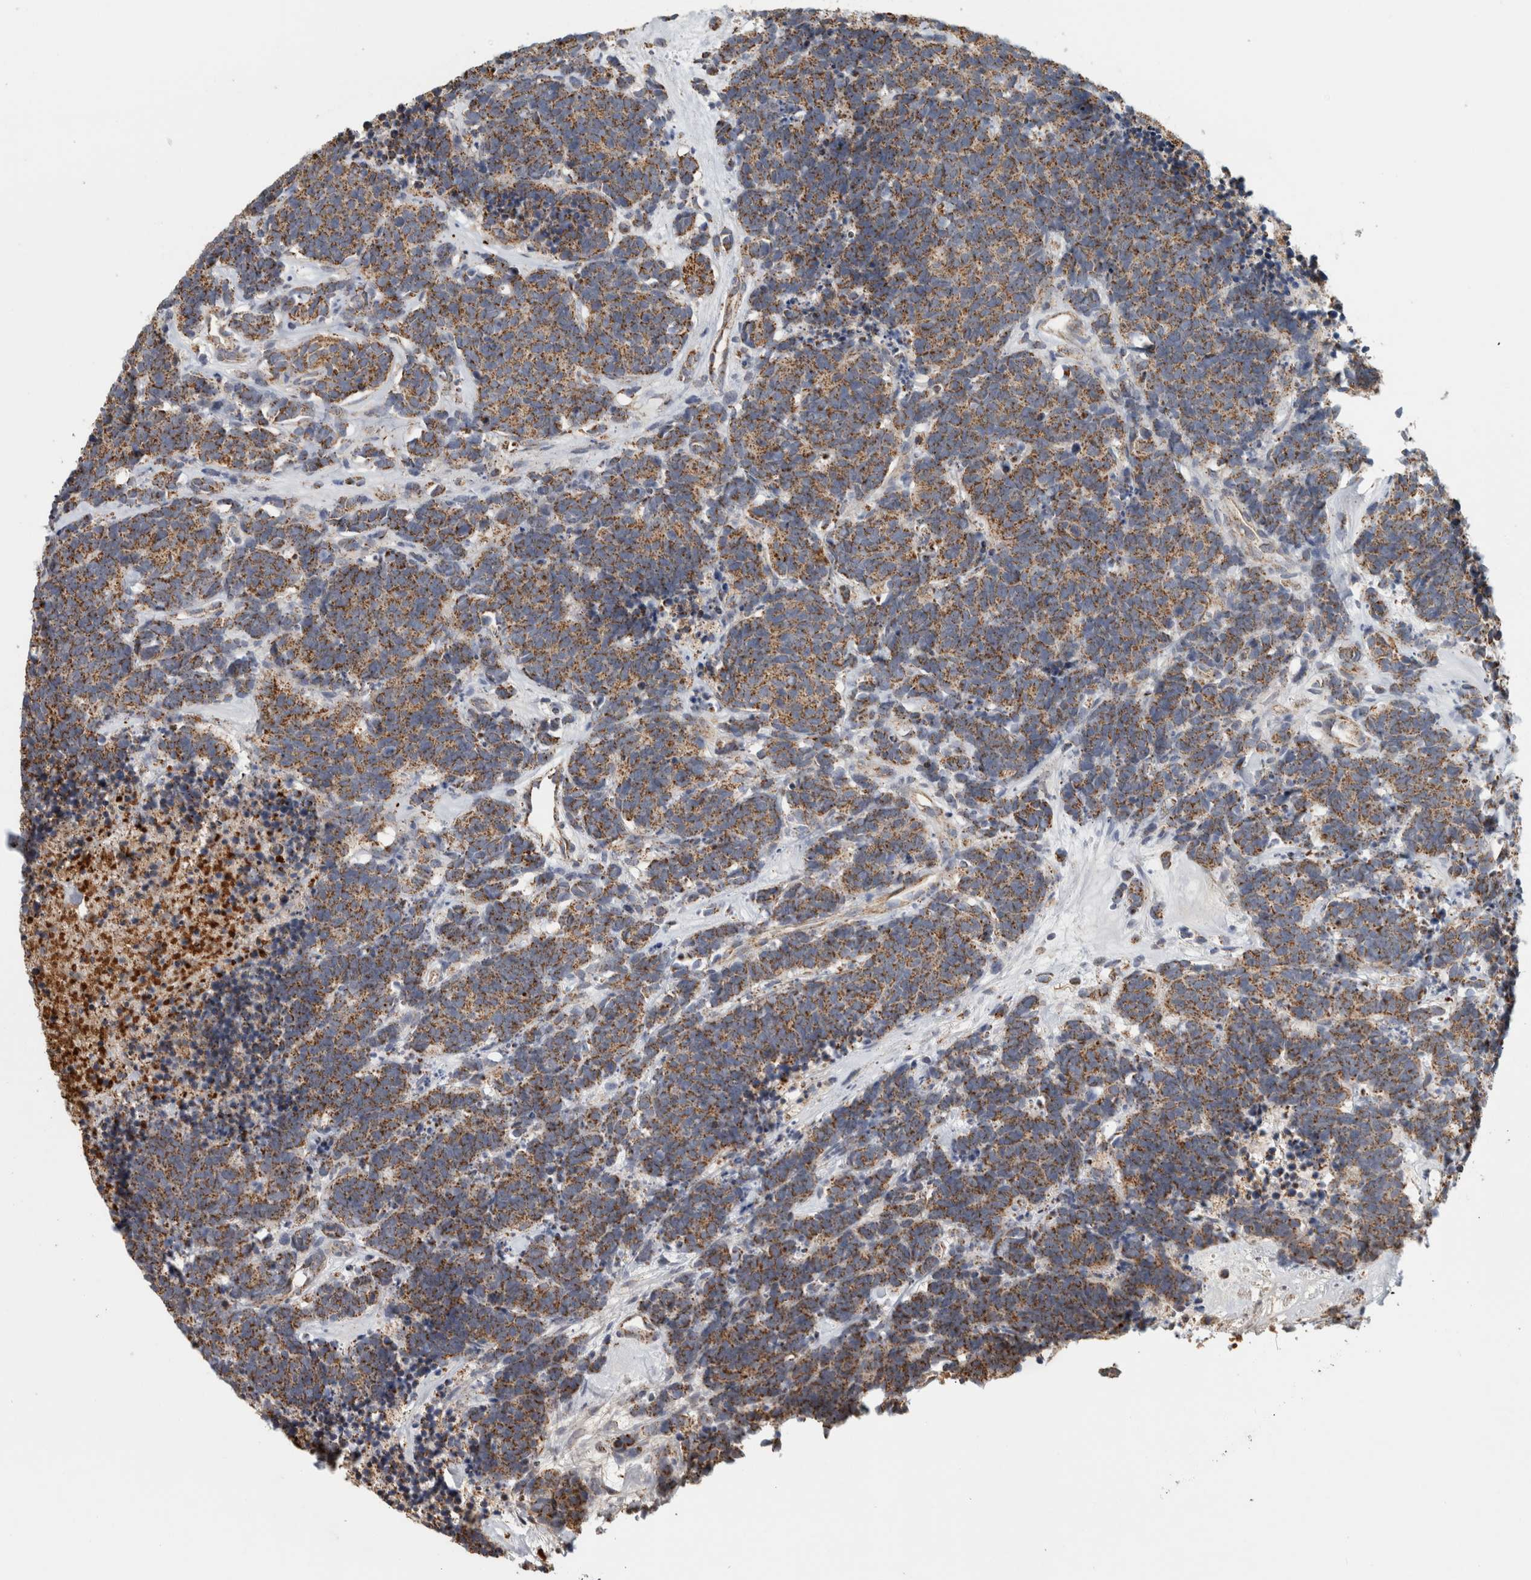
{"staining": {"intensity": "moderate", "quantity": ">75%", "location": "cytoplasmic/membranous"}, "tissue": "carcinoid", "cell_type": "Tumor cells", "image_type": "cancer", "snomed": [{"axis": "morphology", "description": "Carcinoma, NOS"}, {"axis": "morphology", "description": "Carcinoid, malignant, NOS"}, {"axis": "topography", "description": "Urinary bladder"}], "caption": "Carcinoid stained for a protein (brown) displays moderate cytoplasmic/membranous positive expression in approximately >75% of tumor cells.", "gene": "ST8SIA1", "patient": {"sex": "male", "age": 57}}